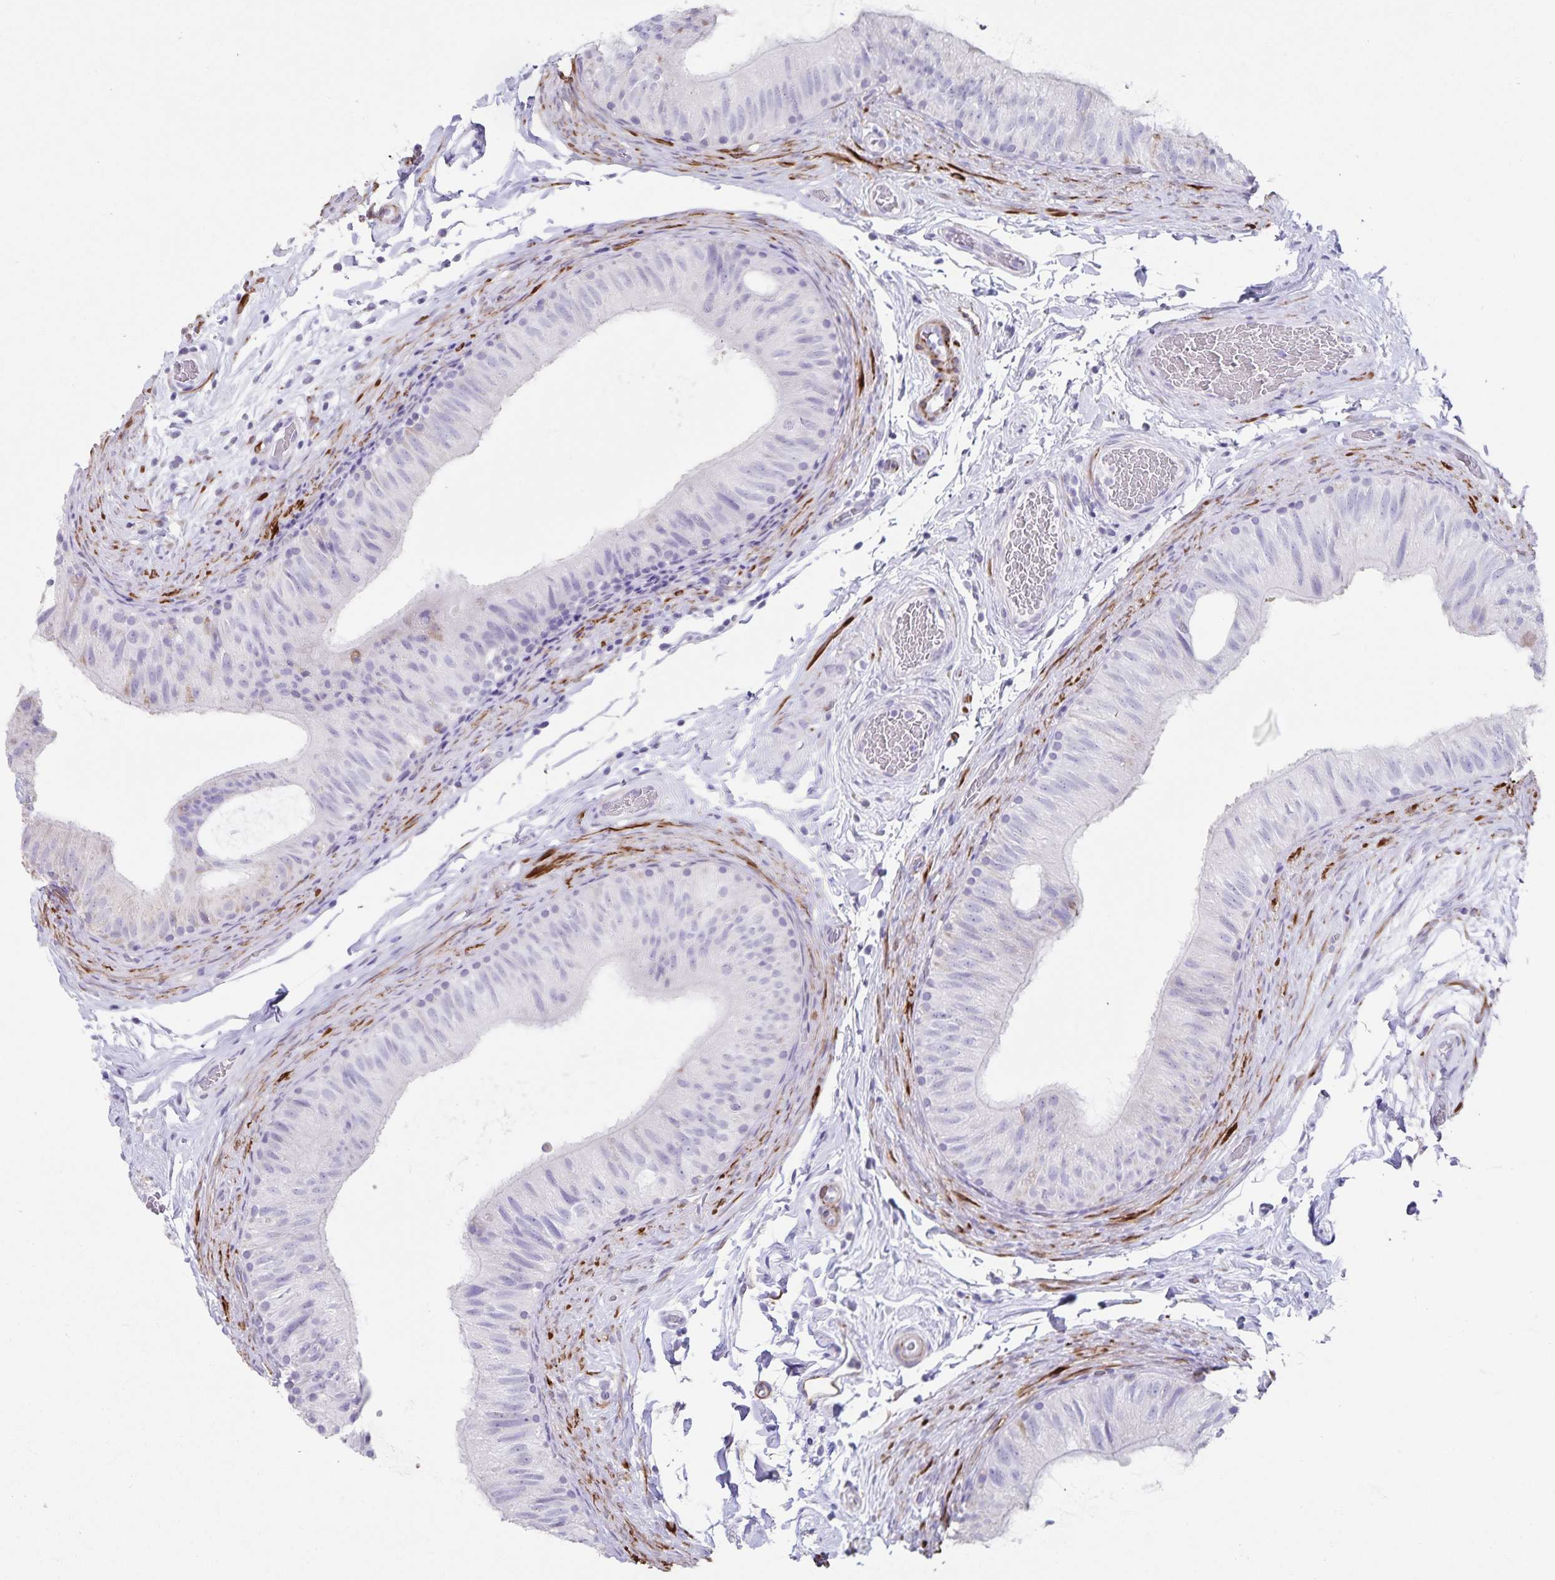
{"staining": {"intensity": "negative", "quantity": "none", "location": "none"}, "tissue": "epididymis", "cell_type": "Glandular cells", "image_type": "normal", "snomed": [{"axis": "morphology", "description": "Normal tissue, NOS"}, {"axis": "topography", "description": "Epididymis, spermatic cord, NOS"}, {"axis": "topography", "description": "Epididymis"}], "caption": "Glandular cells are negative for protein expression in unremarkable human epididymis.", "gene": "SYNM", "patient": {"sex": "male", "age": 31}}